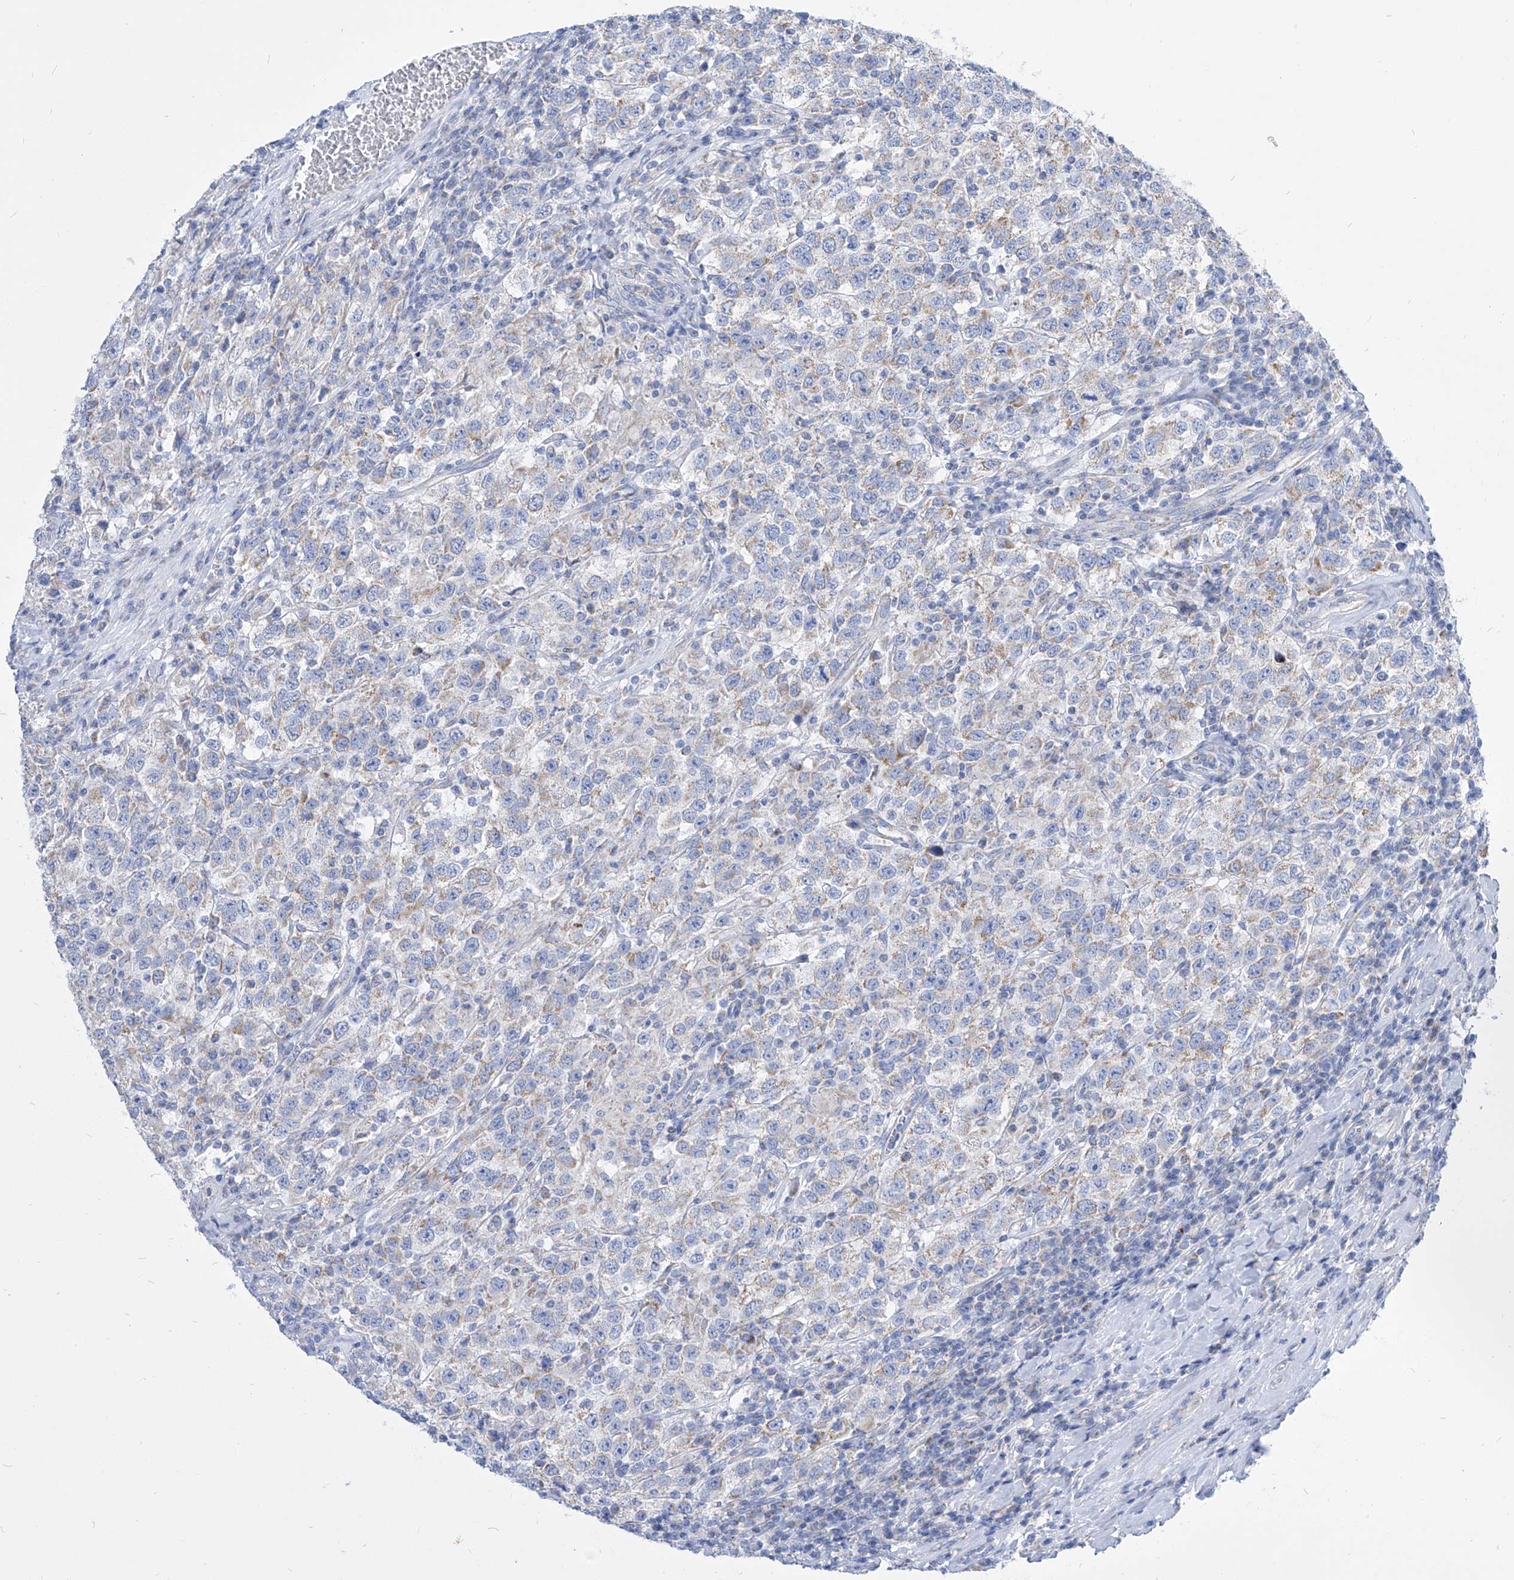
{"staining": {"intensity": "negative", "quantity": "none", "location": "none"}, "tissue": "testis cancer", "cell_type": "Tumor cells", "image_type": "cancer", "snomed": [{"axis": "morphology", "description": "Seminoma, NOS"}, {"axis": "topography", "description": "Testis"}], "caption": "This is an immunohistochemistry (IHC) image of human seminoma (testis). There is no positivity in tumor cells.", "gene": "COQ3", "patient": {"sex": "male", "age": 41}}